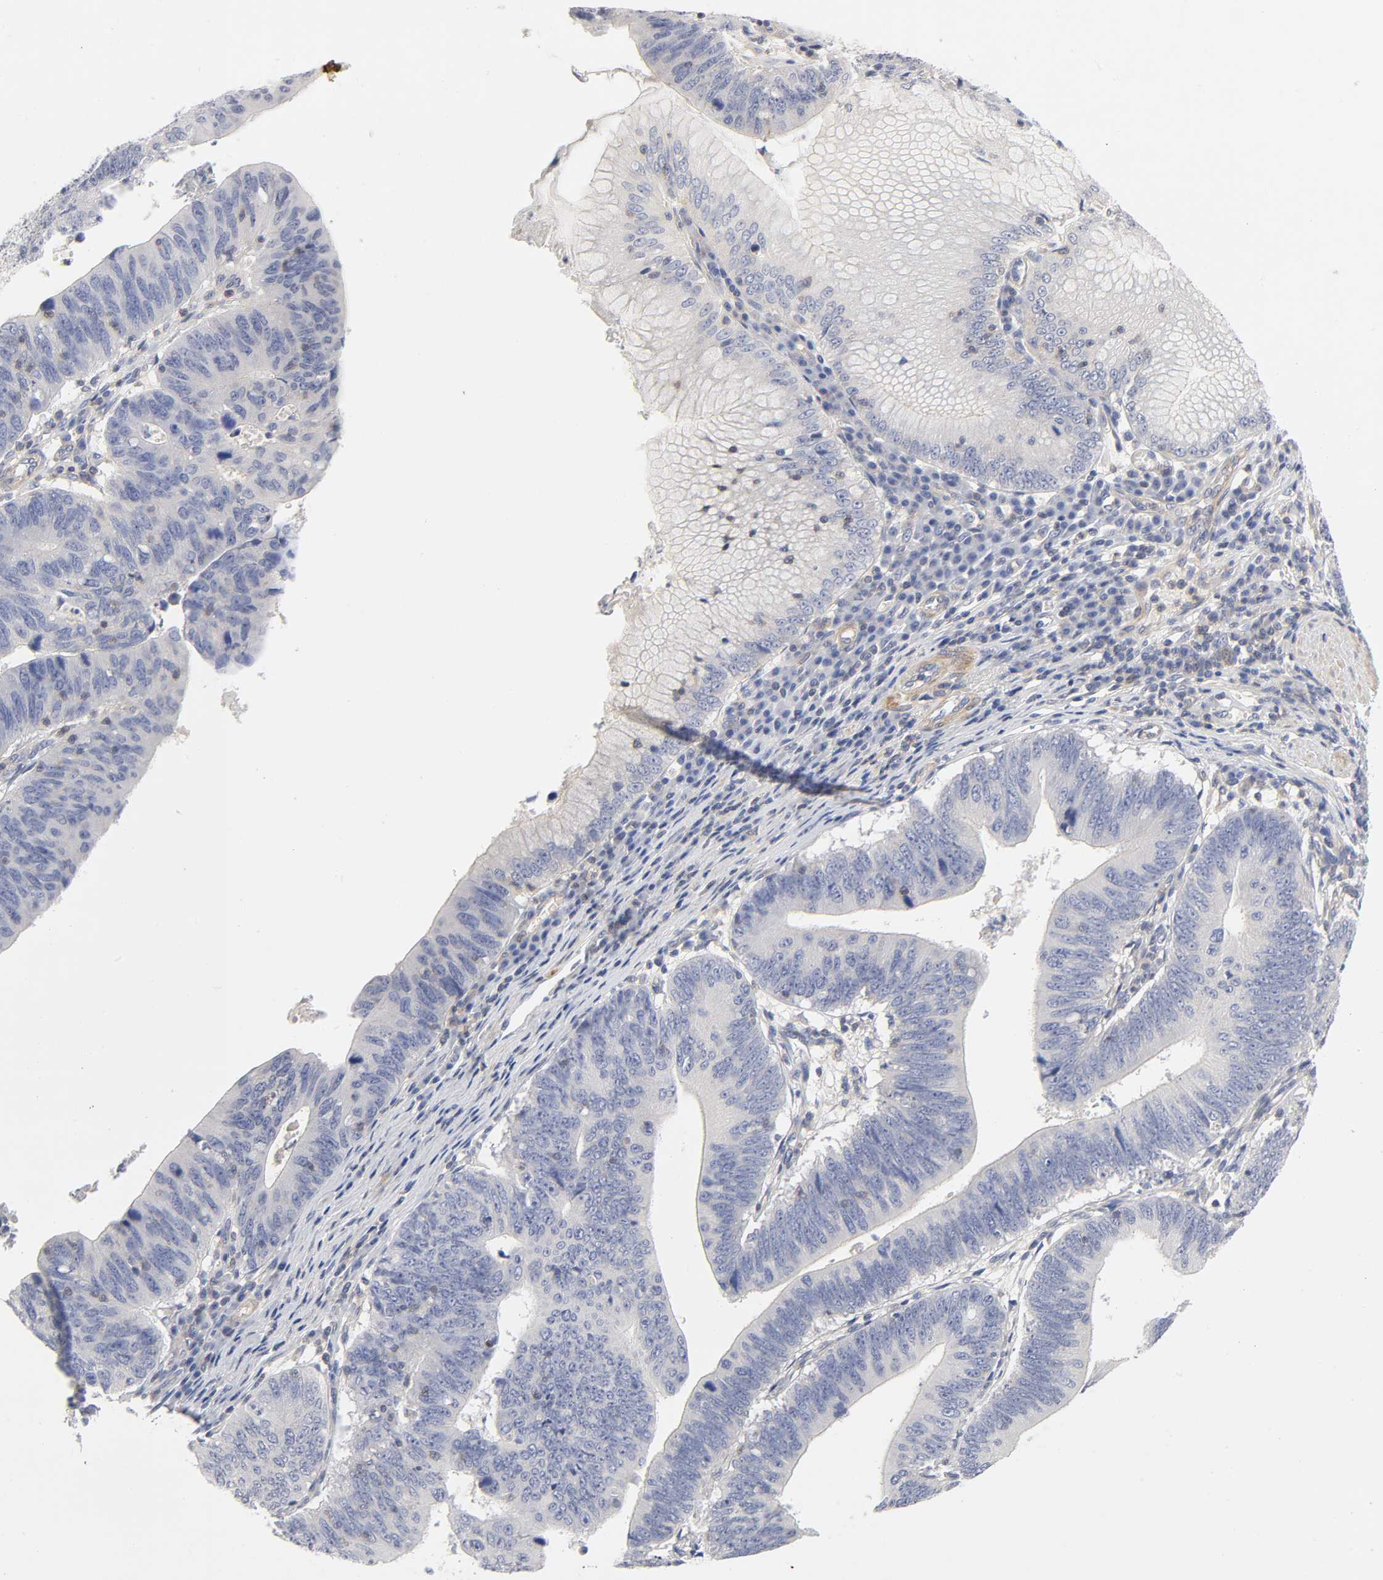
{"staining": {"intensity": "negative", "quantity": "none", "location": "none"}, "tissue": "stomach cancer", "cell_type": "Tumor cells", "image_type": "cancer", "snomed": [{"axis": "morphology", "description": "Adenocarcinoma, NOS"}, {"axis": "topography", "description": "Stomach"}], "caption": "Image shows no protein expression in tumor cells of stomach cancer (adenocarcinoma) tissue.", "gene": "ROCK1", "patient": {"sex": "male", "age": 59}}